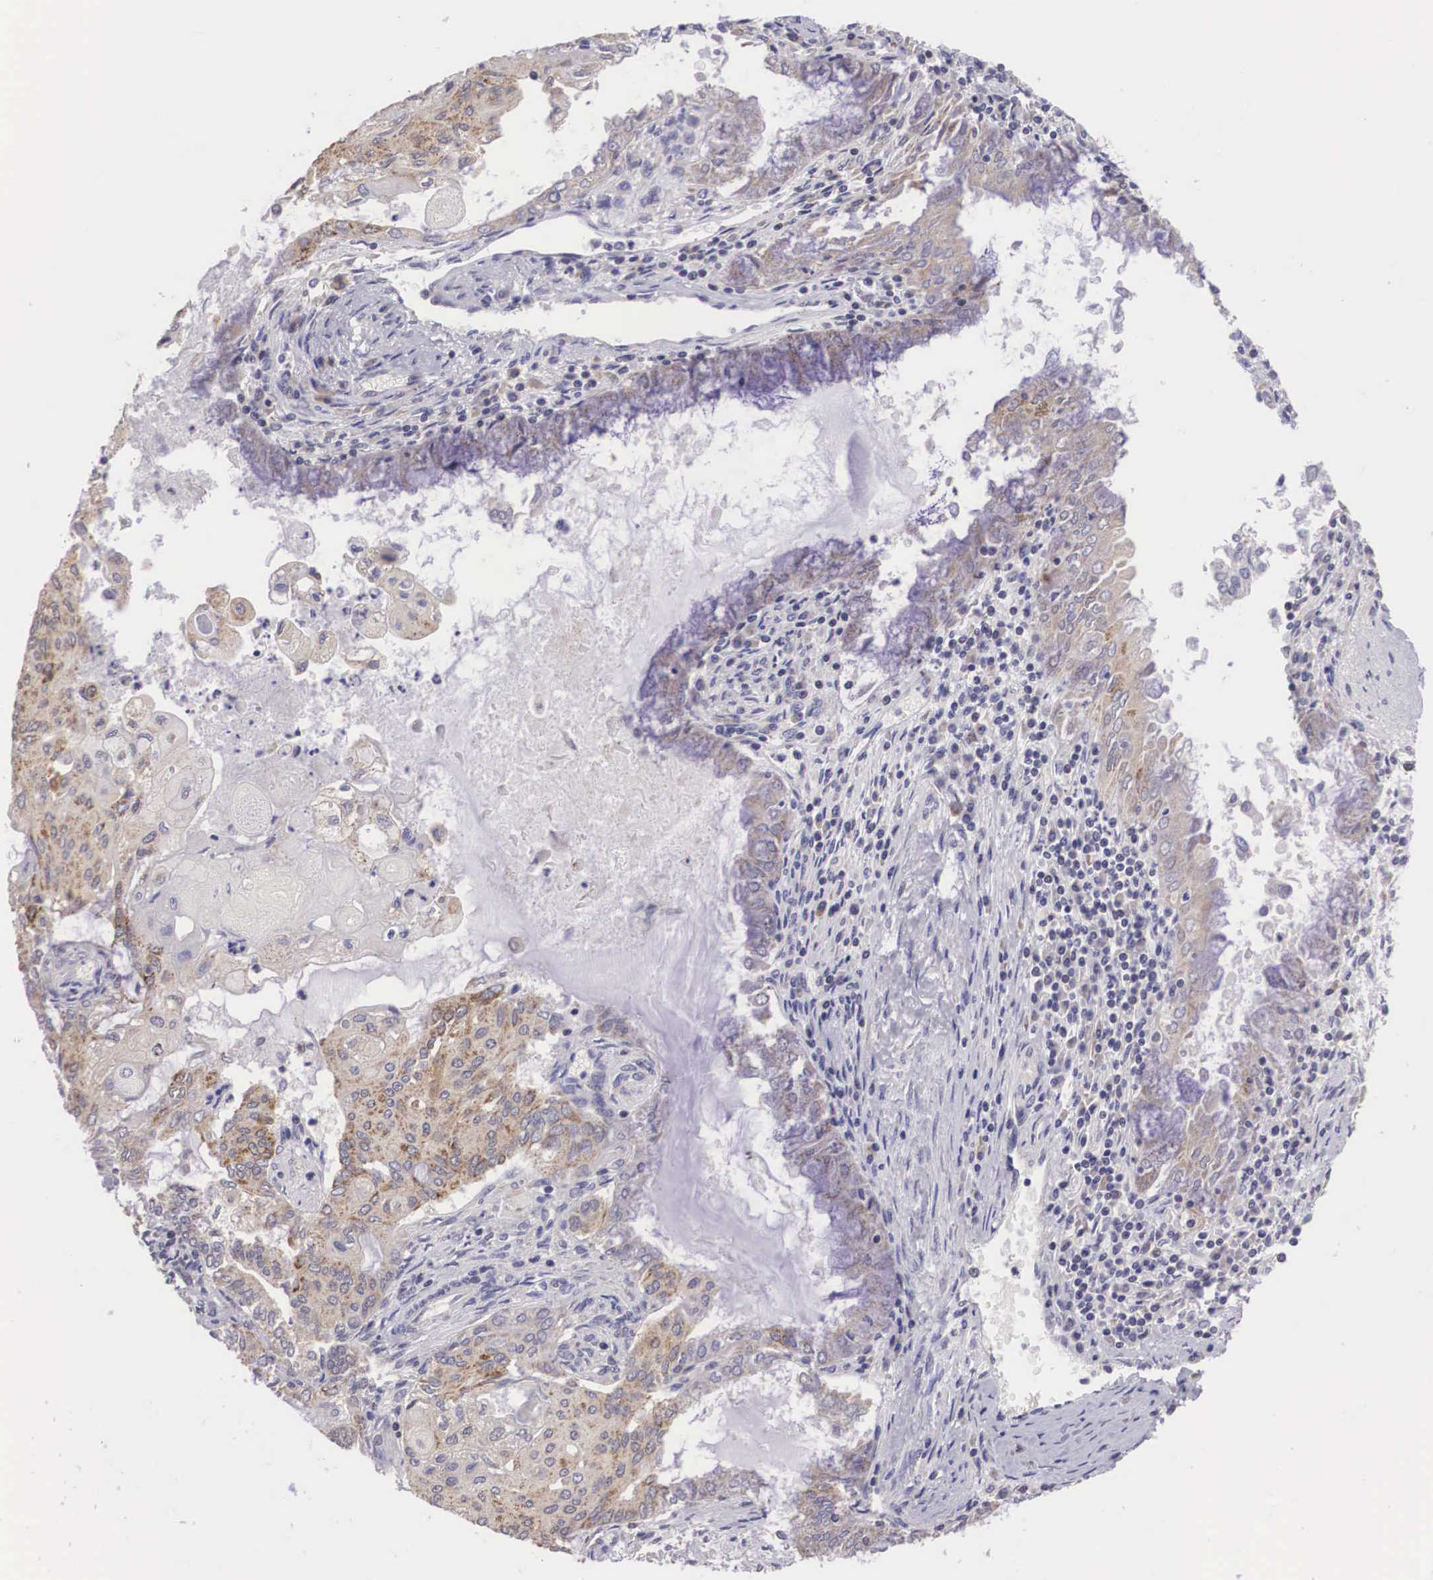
{"staining": {"intensity": "weak", "quantity": "25%-75%", "location": "cytoplasmic/membranous"}, "tissue": "endometrial cancer", "cell_type": "Tumor cells", "image_type": "cancer", "snomed": [{"axis": "morphology", "description": "Adenocarcinoma, NOS"}, {"axis": "topography", "description": "Endometrium"}], "caption": "This micrograph reveals immunohistochemistry (IHC) staining of endometrial adenocarcinoma, with low weak cytoplasmic/membranous staining in approximately 25%-75% of tumor cells.", "gene": "ARG2", "patient": {"sex": "female", "age": 79}}